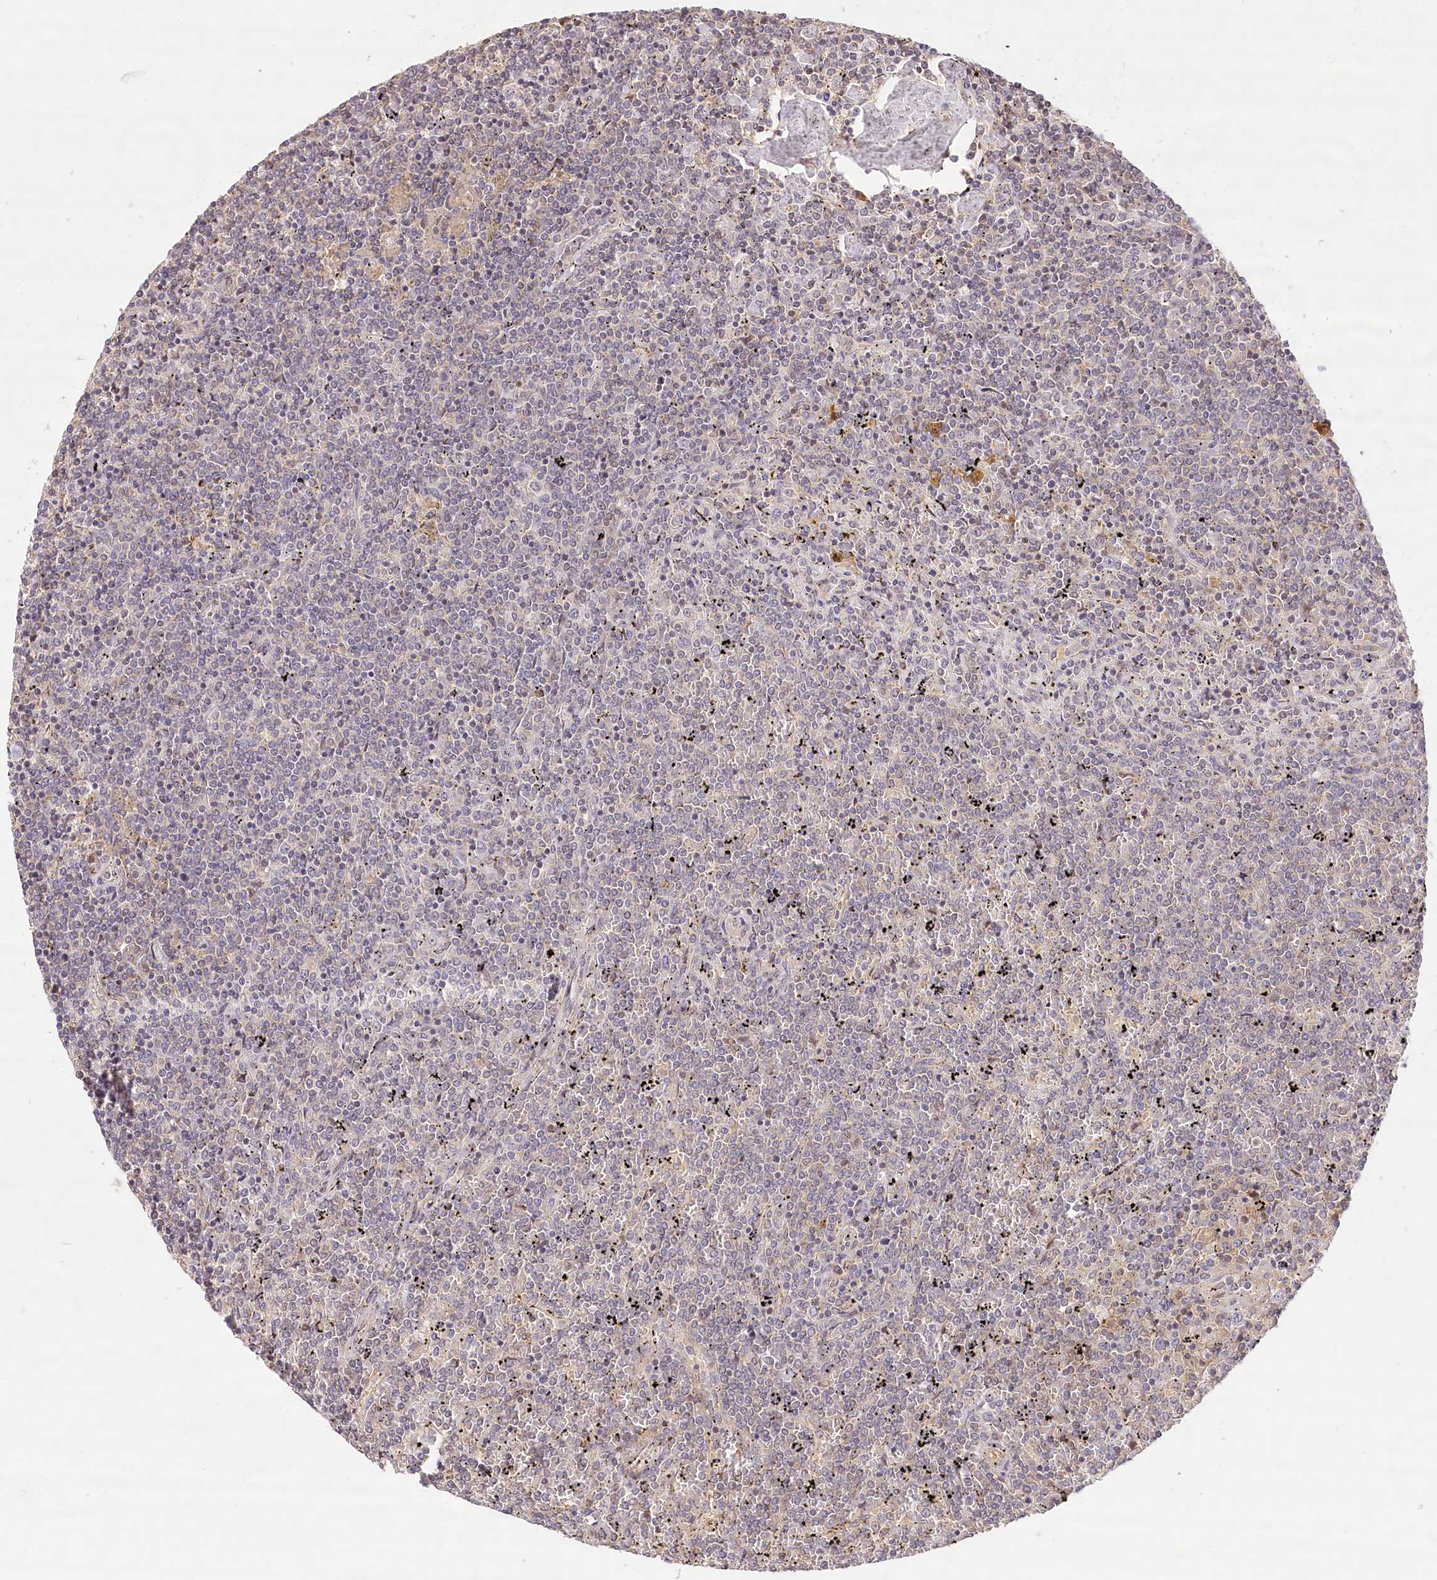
{"staining": {"intensity": "negative", "quantity": "none", "location": "none"}, "tissue": "lymphoma", "cell_type": "Tumor cells", "image_type": "cancer", "snomed": [{"axis": "morphology", "description": "Malignant lymphoma, non-Hodgkin's type, Low grade"}, {"axis": "topography", "description": "Spleen"}], "caption": "This is an immunohistochemistry (IHC) histopathology image of lymphoma. There is no expression in tumor cells.", "gene": "LSS", "patient": {"sex": "female", "age": 19}}